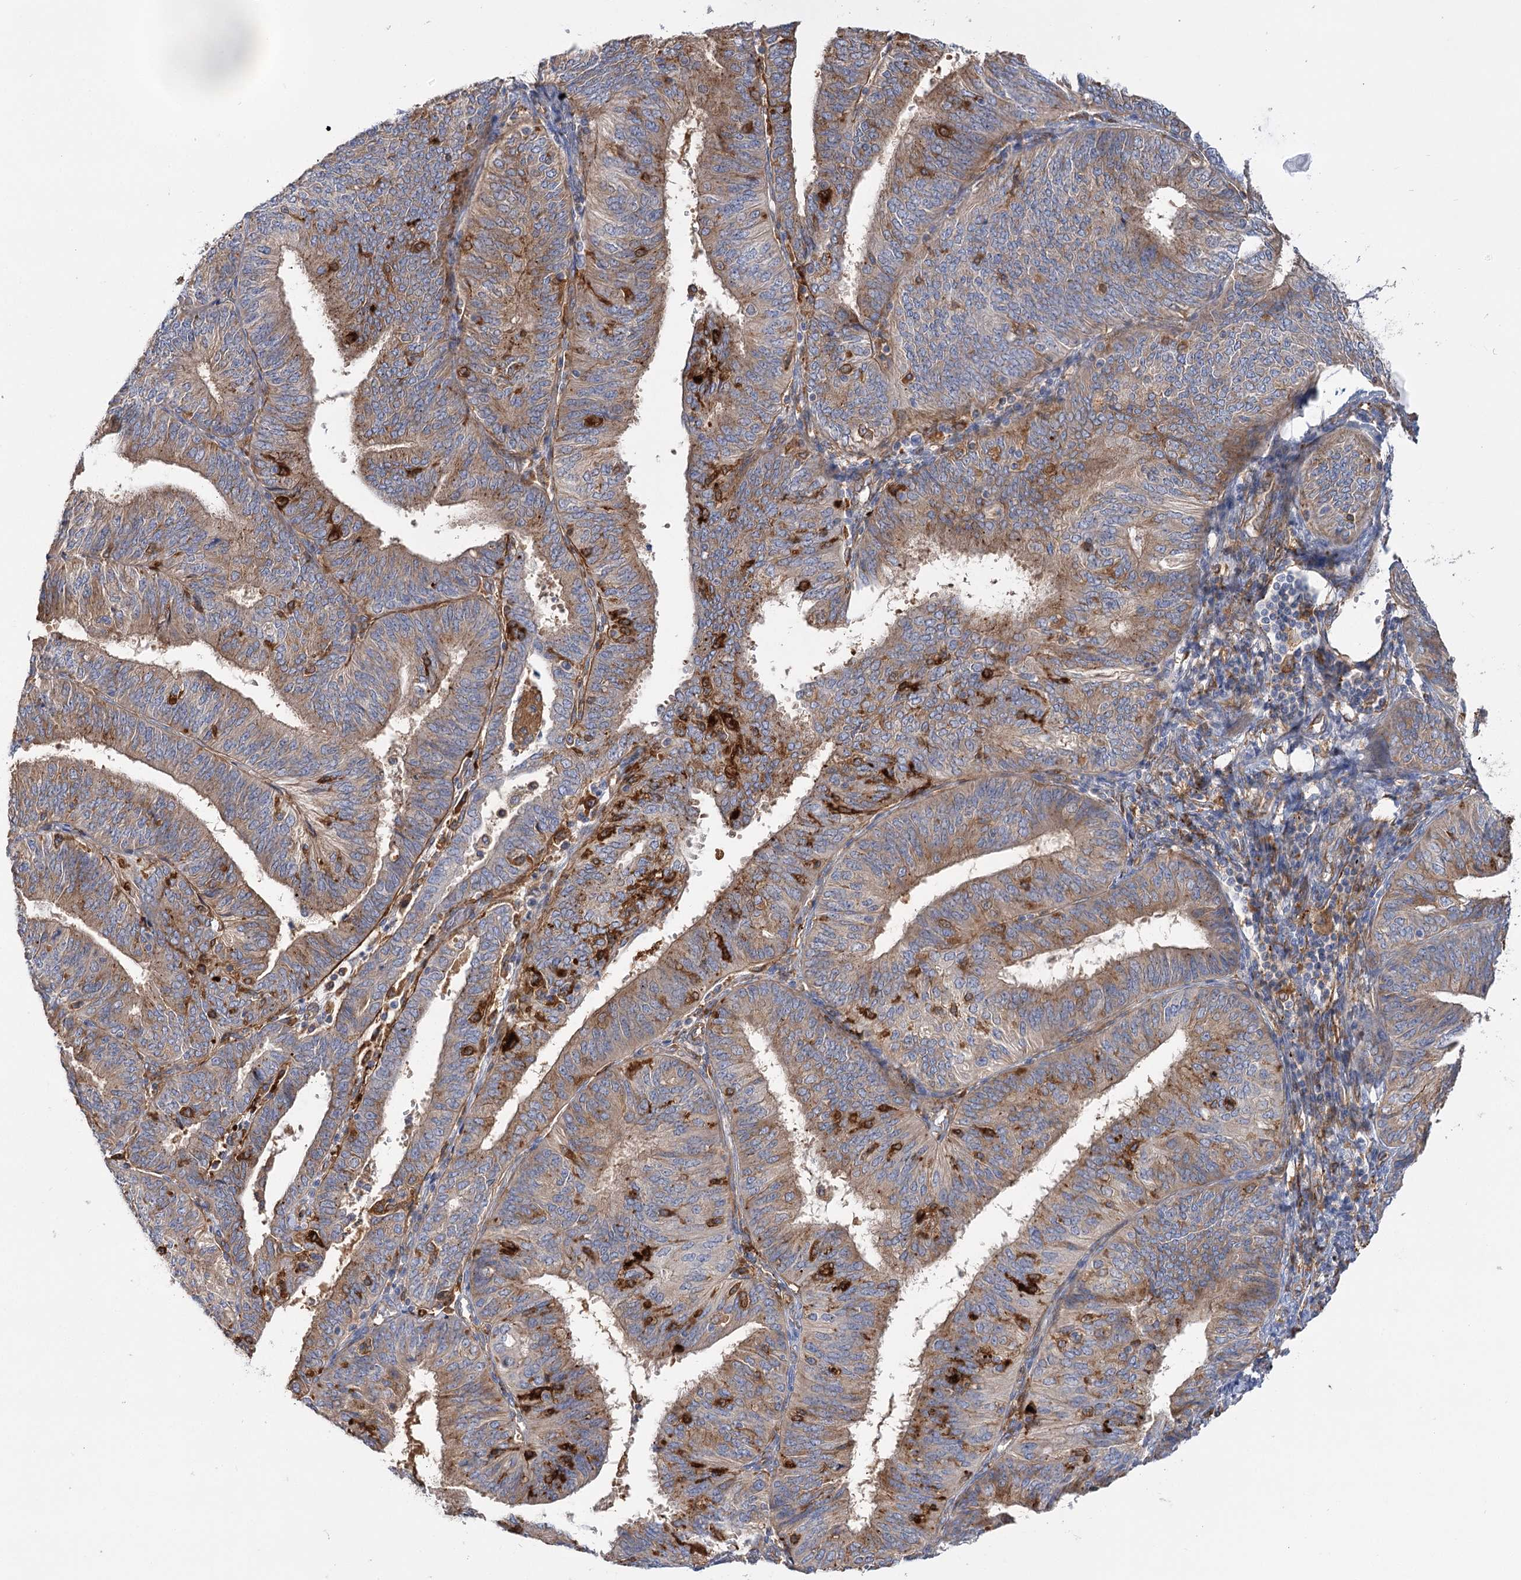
{"staining": {"intensity": "moderate", "quantity": ">75%", "location": "cytoplasmic/membranous"}, "tissue": "endometrial cancer", "cell_type": "Tumor cells", "image_type": "cancer", "snomed": [{"axis": "morphology", "description": "Adenocarcinoma, NOS"}, {"axis": "topography", "description": "Endometrium"}], "caption": "About >75% of tumor cells in endometrial cancer display moderate cytoplasmic/membranous protein staining as visualized by brown immunohistochemical staining.", "gene": "GUSB", "patient": {"sex": "female", "age": 58}}